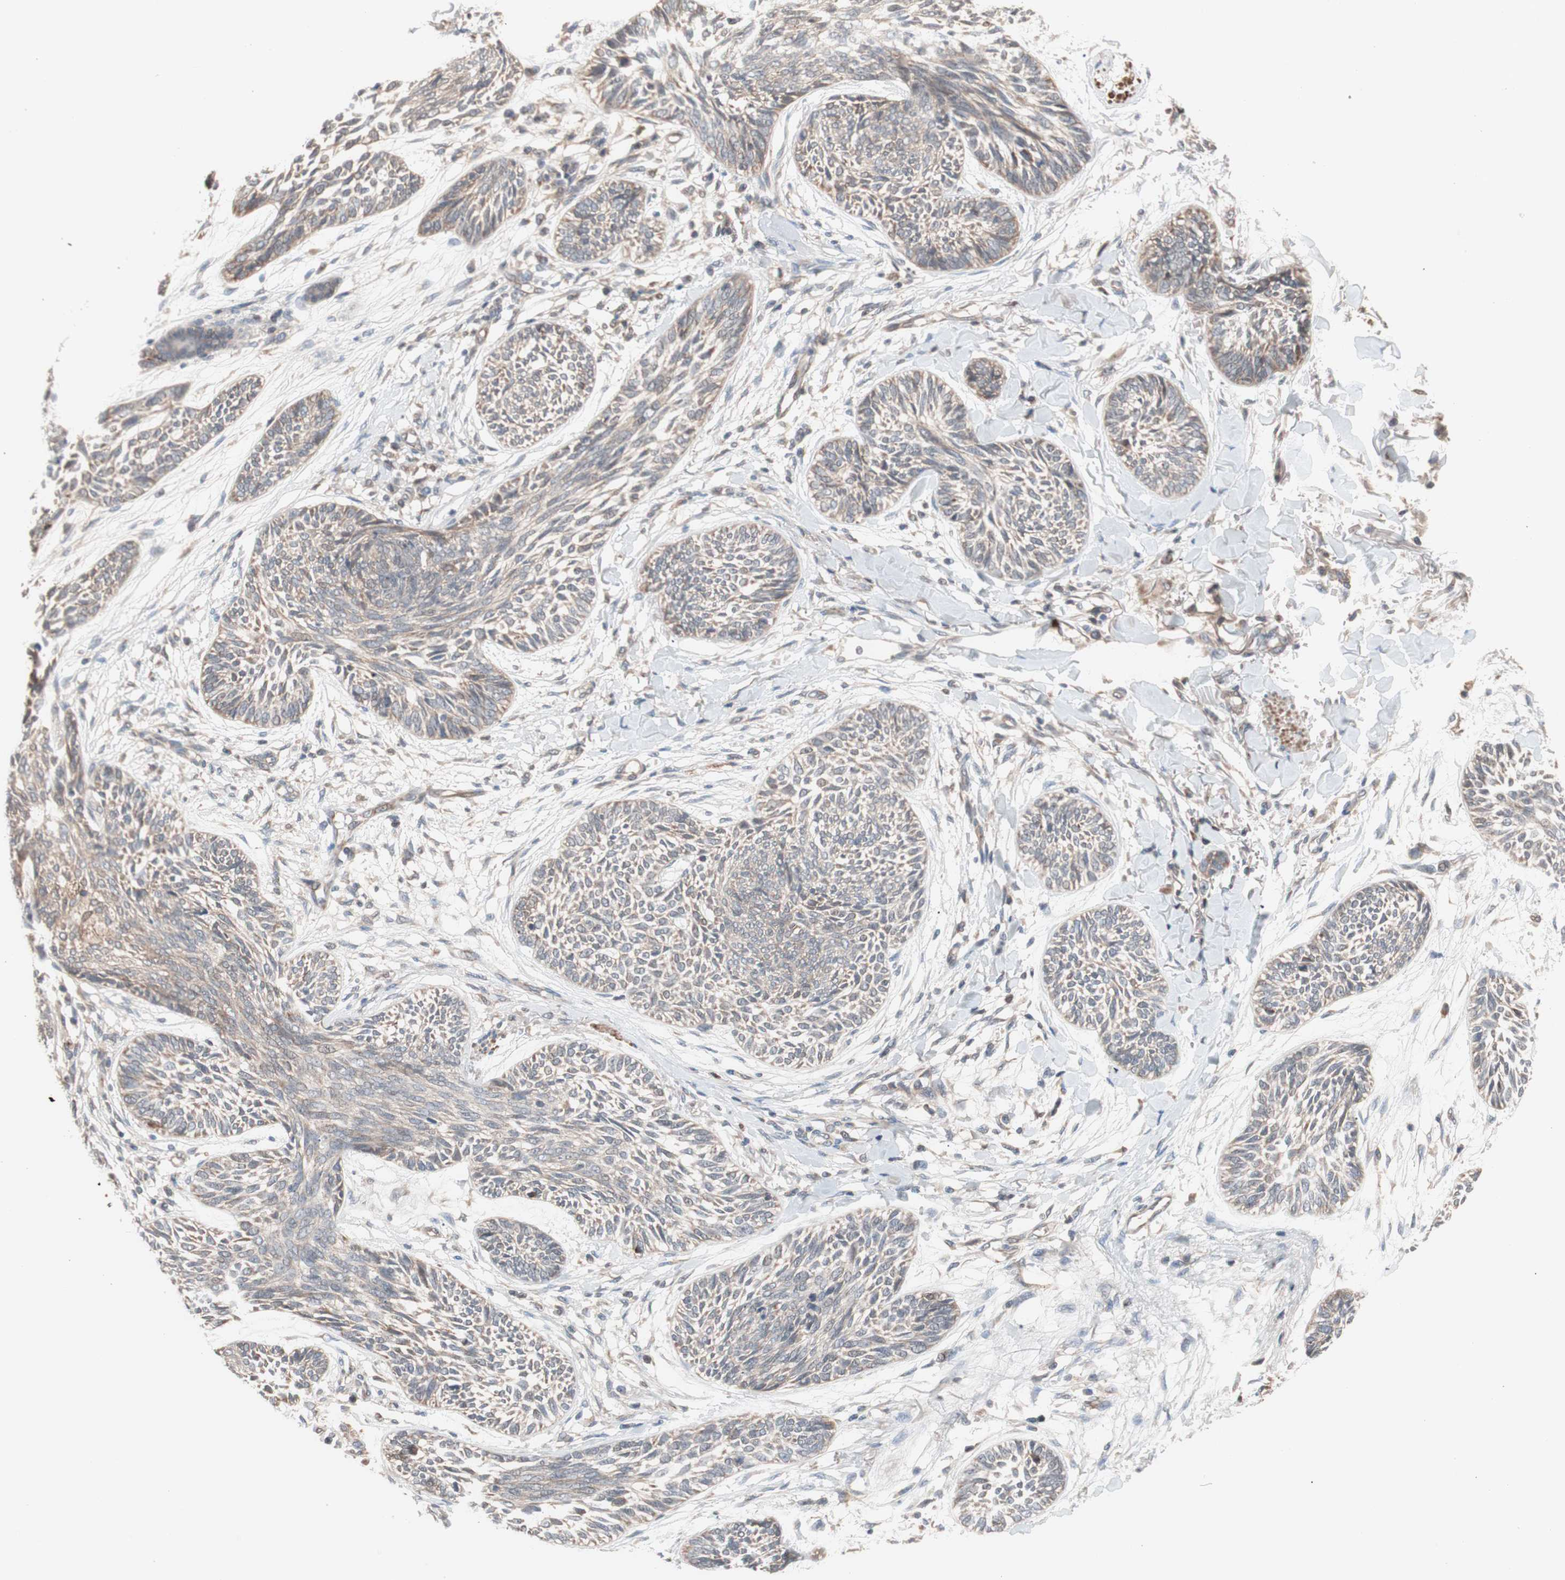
{"staining": {"intensity": "moderate", "quantity": ">75%", "location": "cytoplasmic/membranous"}, "tissue": "skin cancer", "cell_type": "Tumor cells", "image_type": "cancer", "snomed": [{"axis": "morphology", "description": "Papilloma, NOS"}, {"axis": "morphology", "description": "Basal cell carcinoma"}, {"axis": "topography", "description": "Skin"}], "caption": "High-magnification brightfield microscopy of skin papilloma stained with DAB (brown) and counterstained with hematoxylin (blue). tumor cells exhibit moderate cytoplasmic/membranous expression is appreciated in approximately>75% of cells.", "gene": "HMBS", "patient": {"sex": "male", "age": 87}}